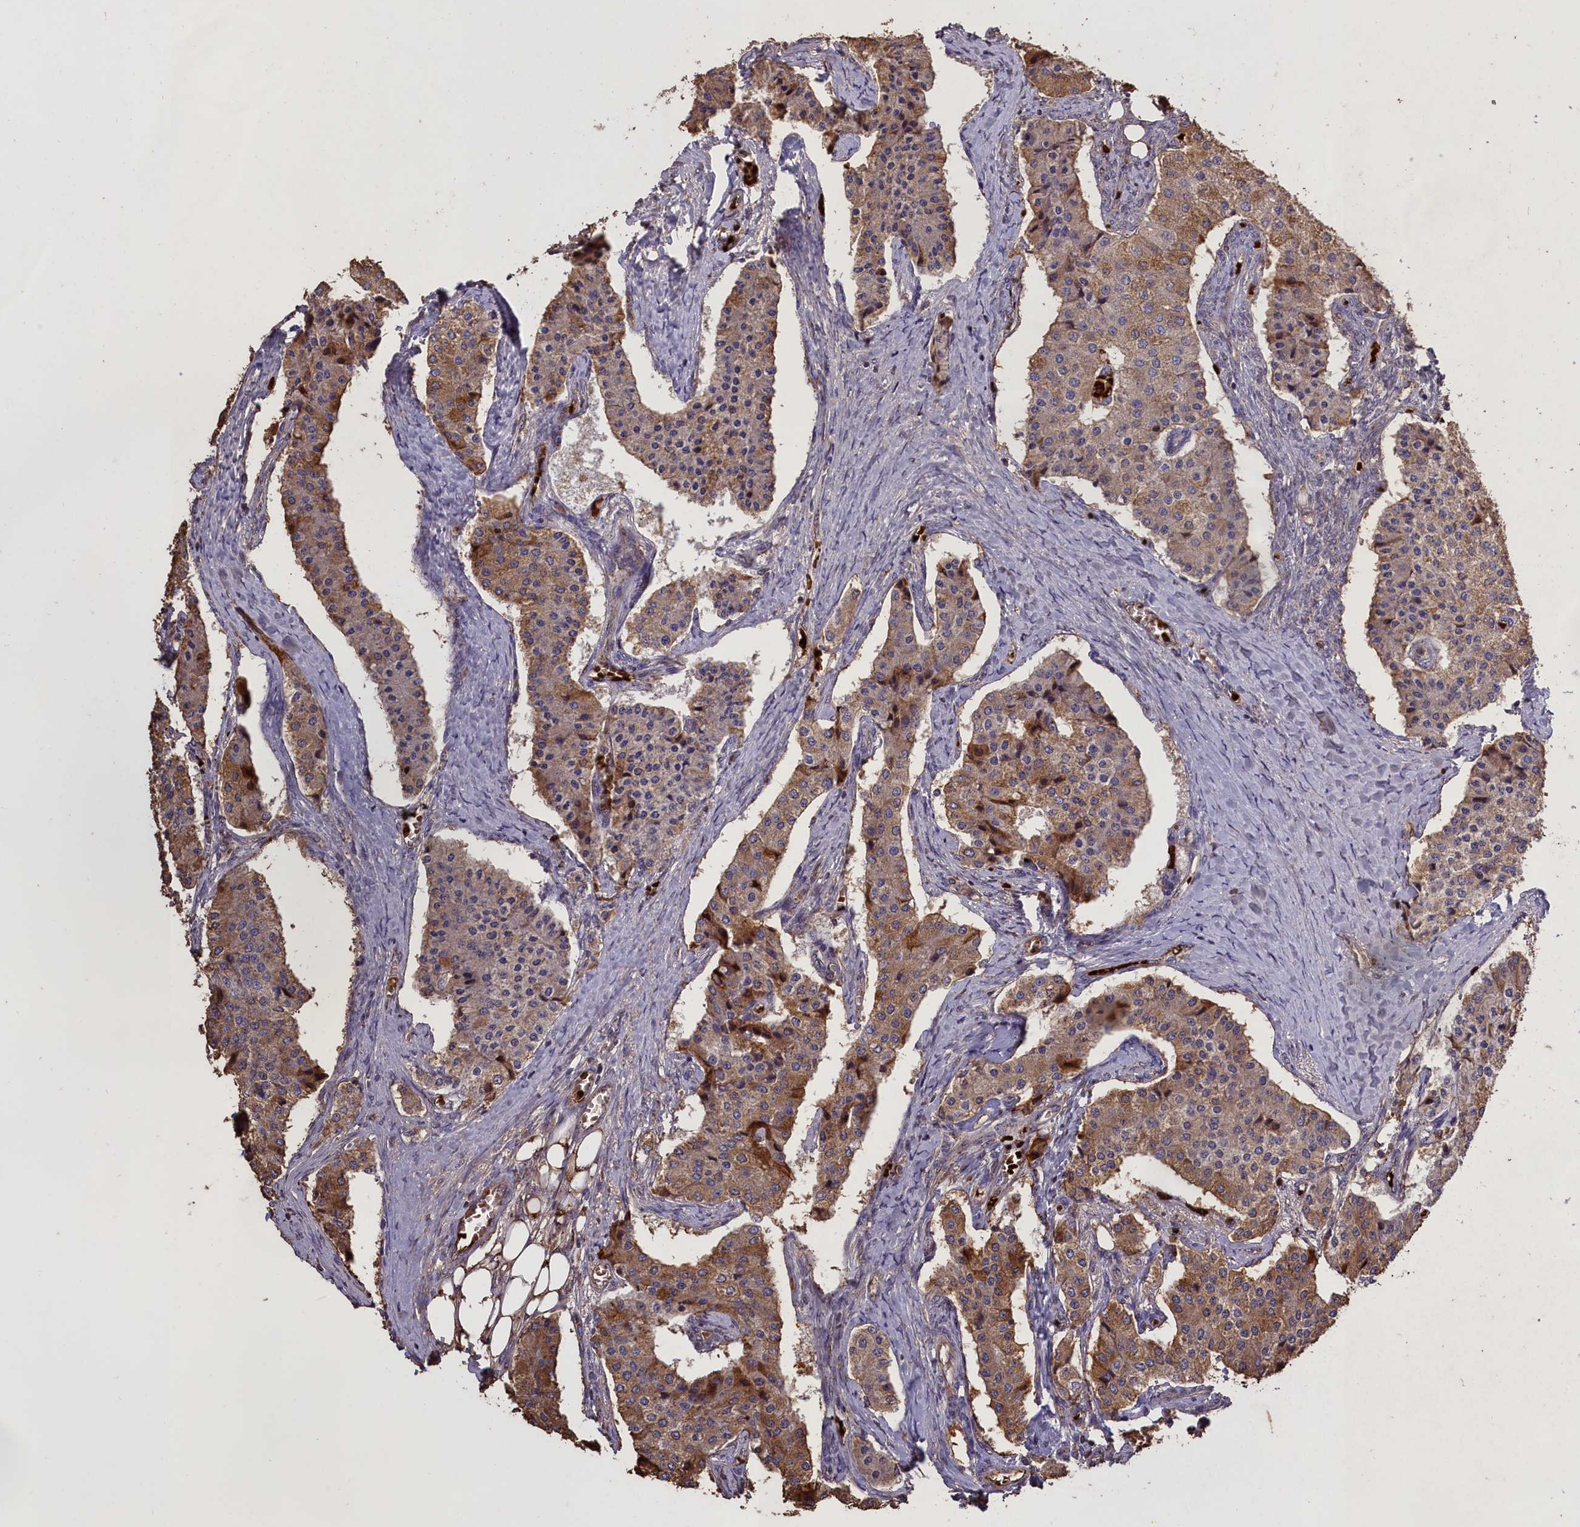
{"staining": {"intensity": "weak", "quantity": ">75%", "location": "cytoplasmic/membranous"}, "tissue": "carcinoid", "cell_type": "Tumor cells", "image_type": "cancer", "snomed": [{"axis": "morphology", "description": "Carcinoid, malignant, NOS"}, {"axis": "topography", "description": "Colon"}], "caption": "Immunohistochemical staining of carcinoid demonstrates weak cytoplasmic/membranous protein positivity in about >75% of tumor cells.", "gene": "CLRN2", "patient": {"sex": "female", "age": 52}}